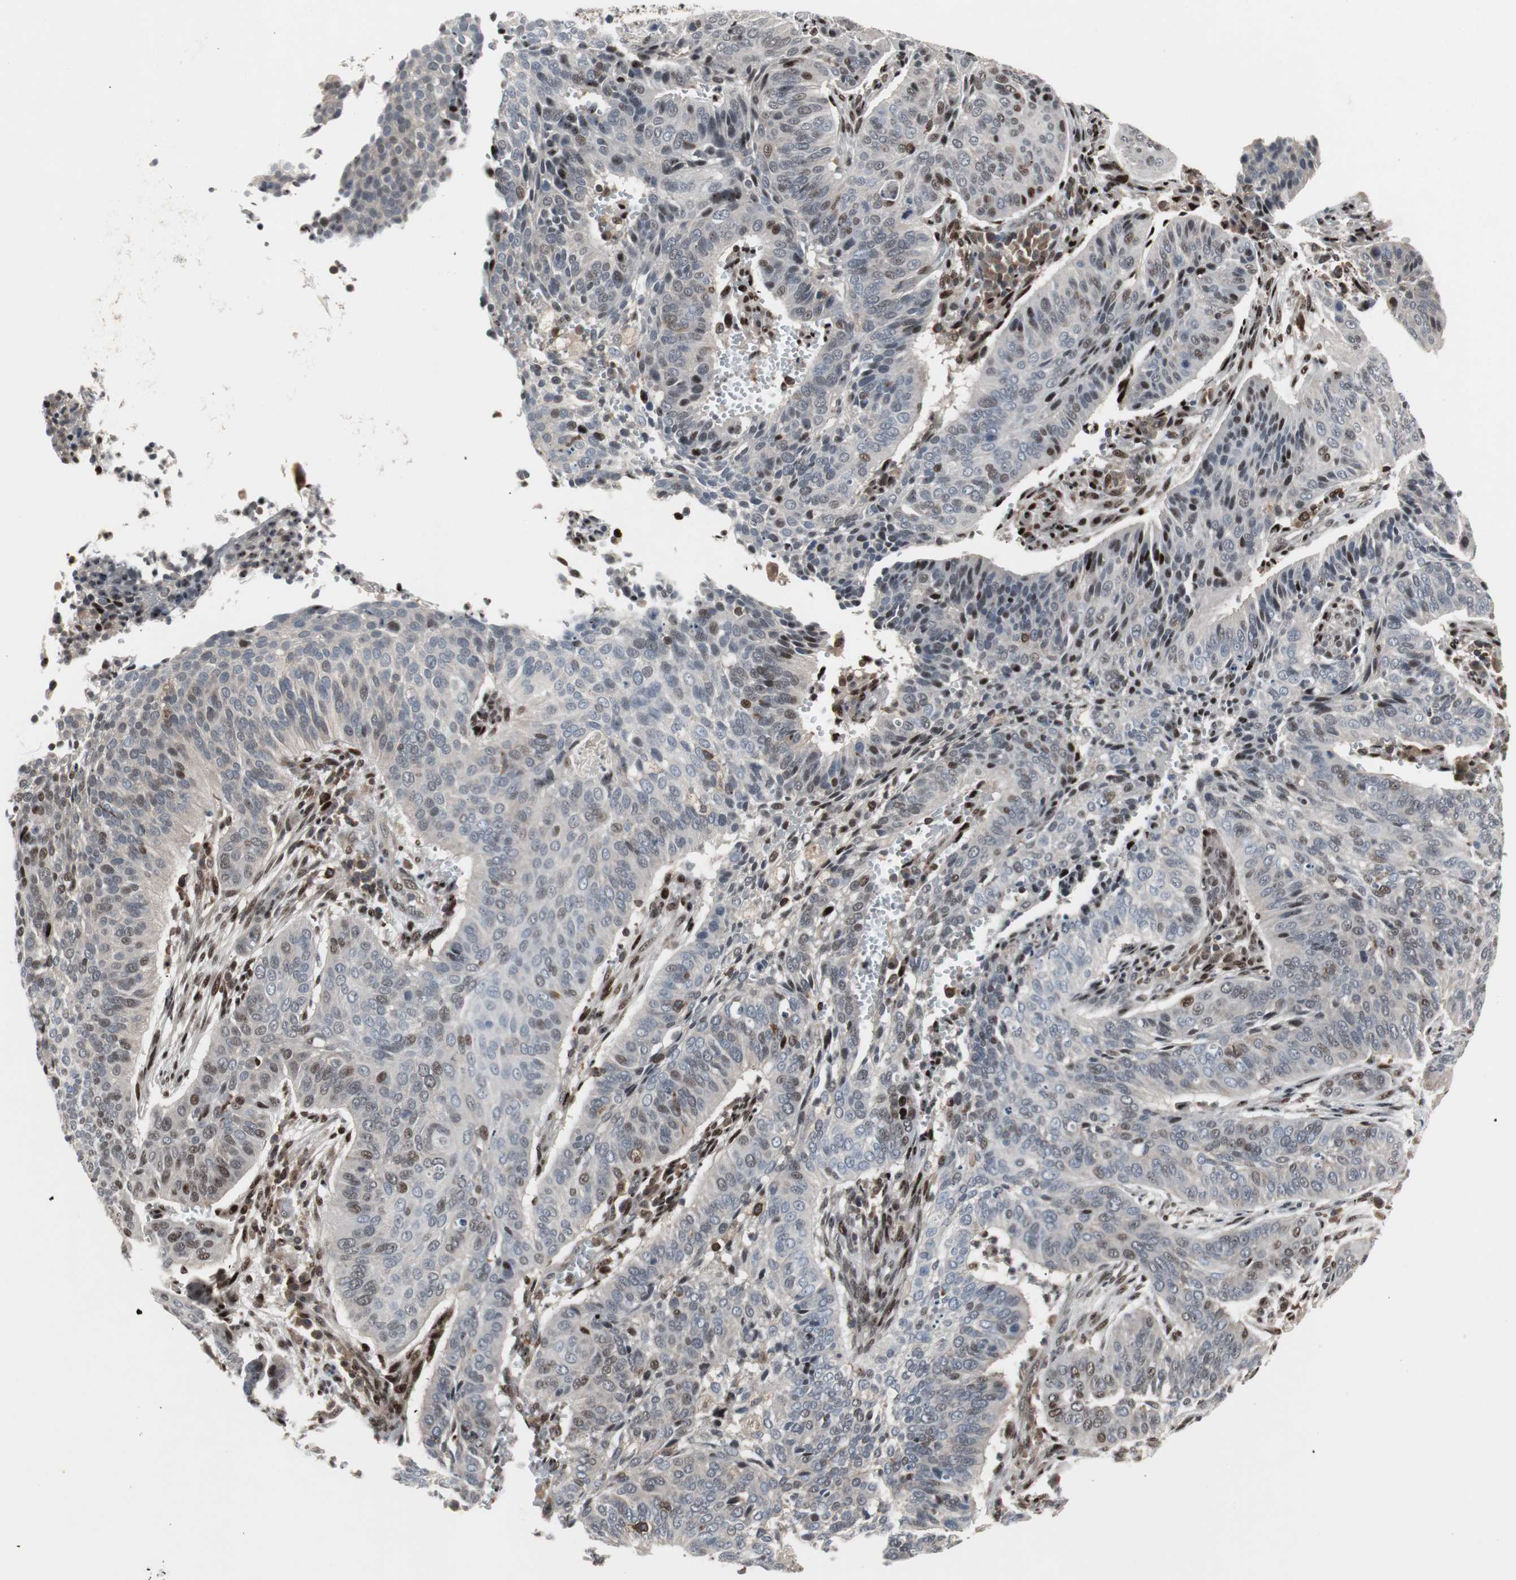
{"staining": {"intensity": "negative", "quantity": "none", "location": "none"}, "tissue": "cervical cancer", "cell_type": "Tumor cells", "image_type": "cancer", "snomed": [{"axis": "morphology", "description": "Squamous cell carcinoma, NOS"}, {"axis": "topography", "description": "Cervix"}], "caption": "Immunohistochemistry (IHC) histopathology image of neoplastic tissue: human squamous cell carcinoma (cervical) stained with DAB demonstrates no significant protein expression in tumor cells. (DAB IHC, high magnification).", "gene": "GRK2", "patient": {"sex": "female", "age": 39}}